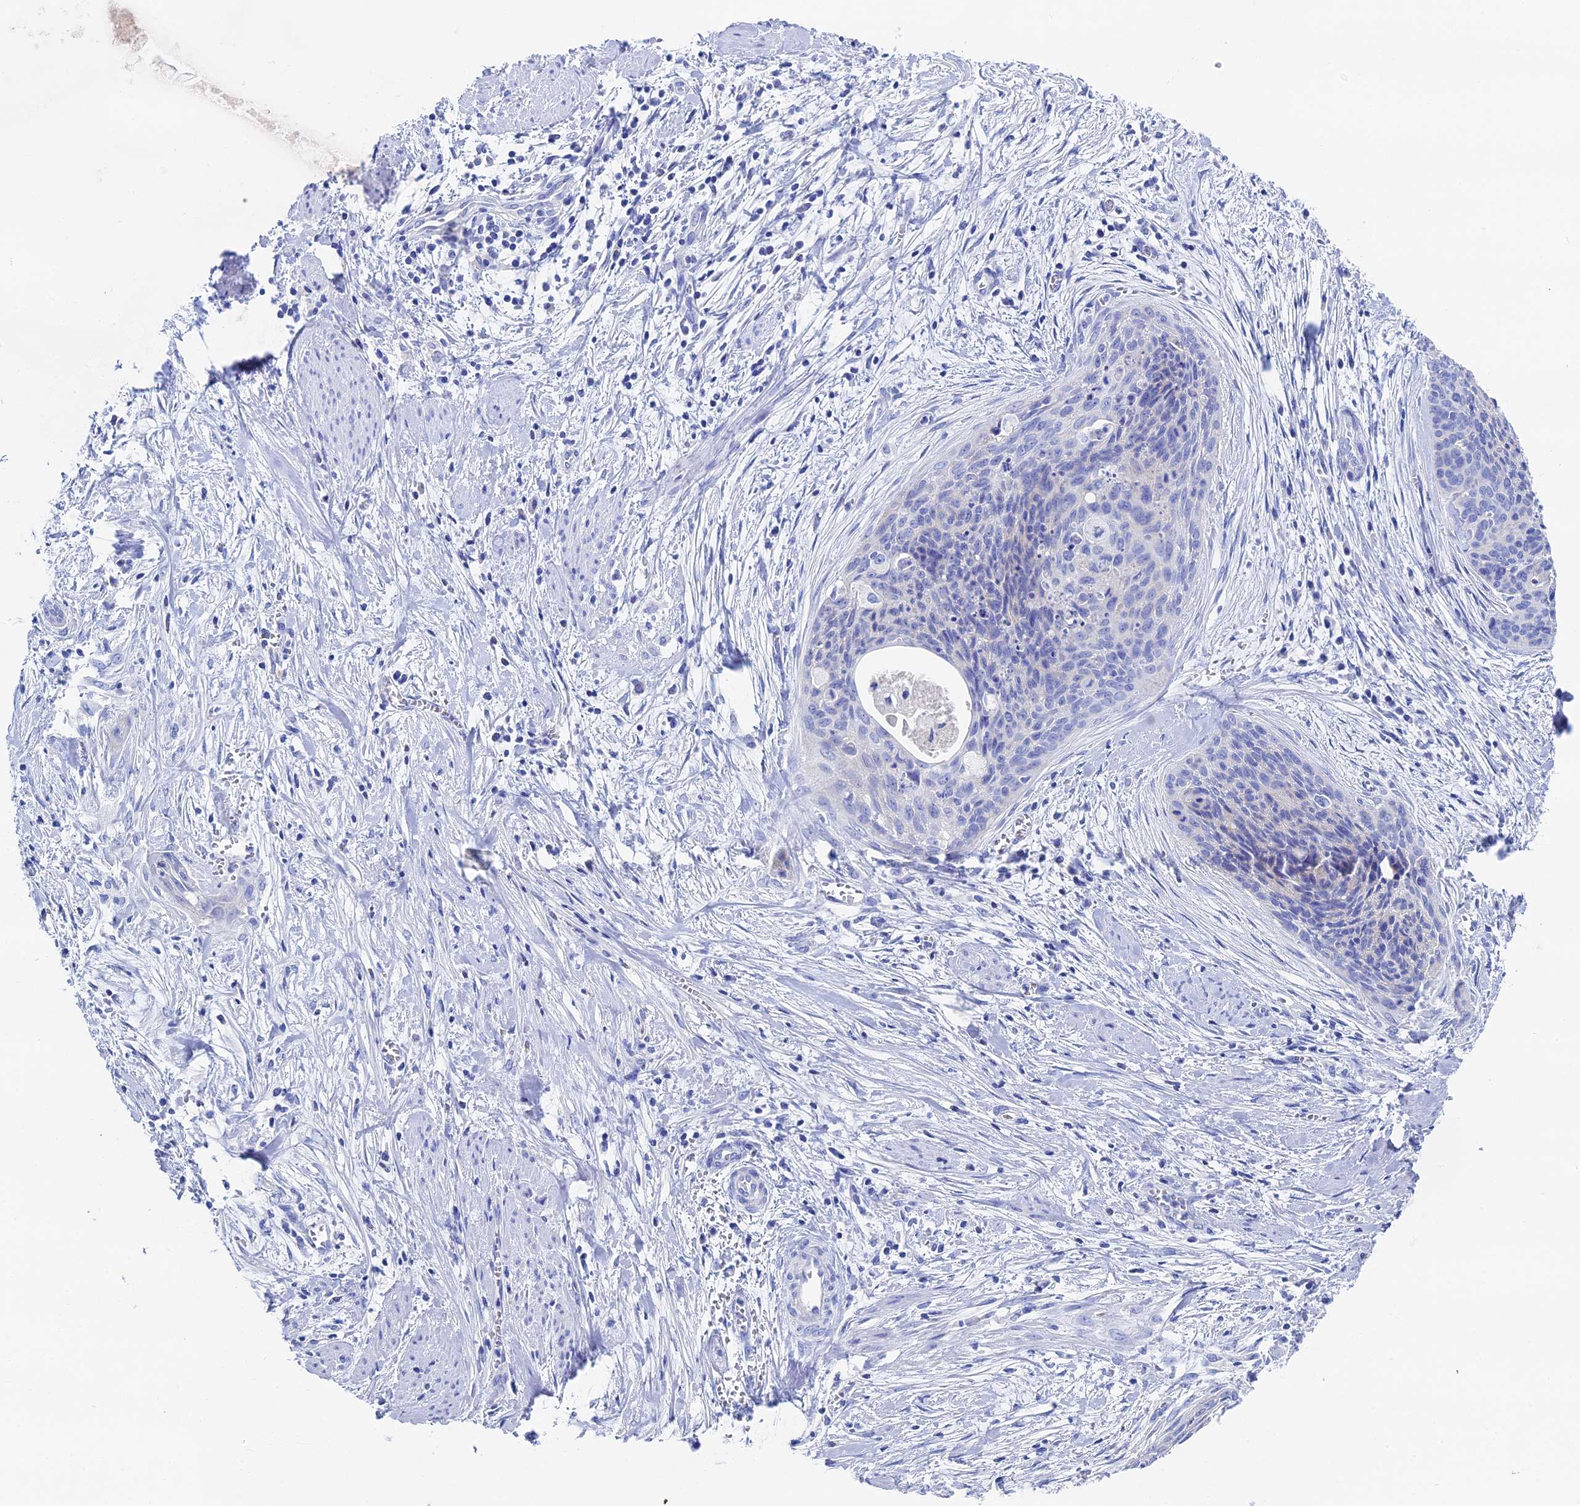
{"staining": {"intensity": "negative", "quantity": "none", "location": "none"}, "tissue": "cervical cancer", "cell_type": "Tumor cells", "image_type": "cancer", "snomed": [{"axis": "morphology", "description": "Squamous cell carcinoma, NOS"}, {"axis": "topography", "description": "Cervix"}], "caption": "This image is of cervical cancer (squamous cell carcinoma) stained with IHC to label a protein in brown with the nuclei are counter-stained blue. There is no expression in tumor cells.", "gene": "UNC119", "patient": {"sex": "female", "age": 55}}